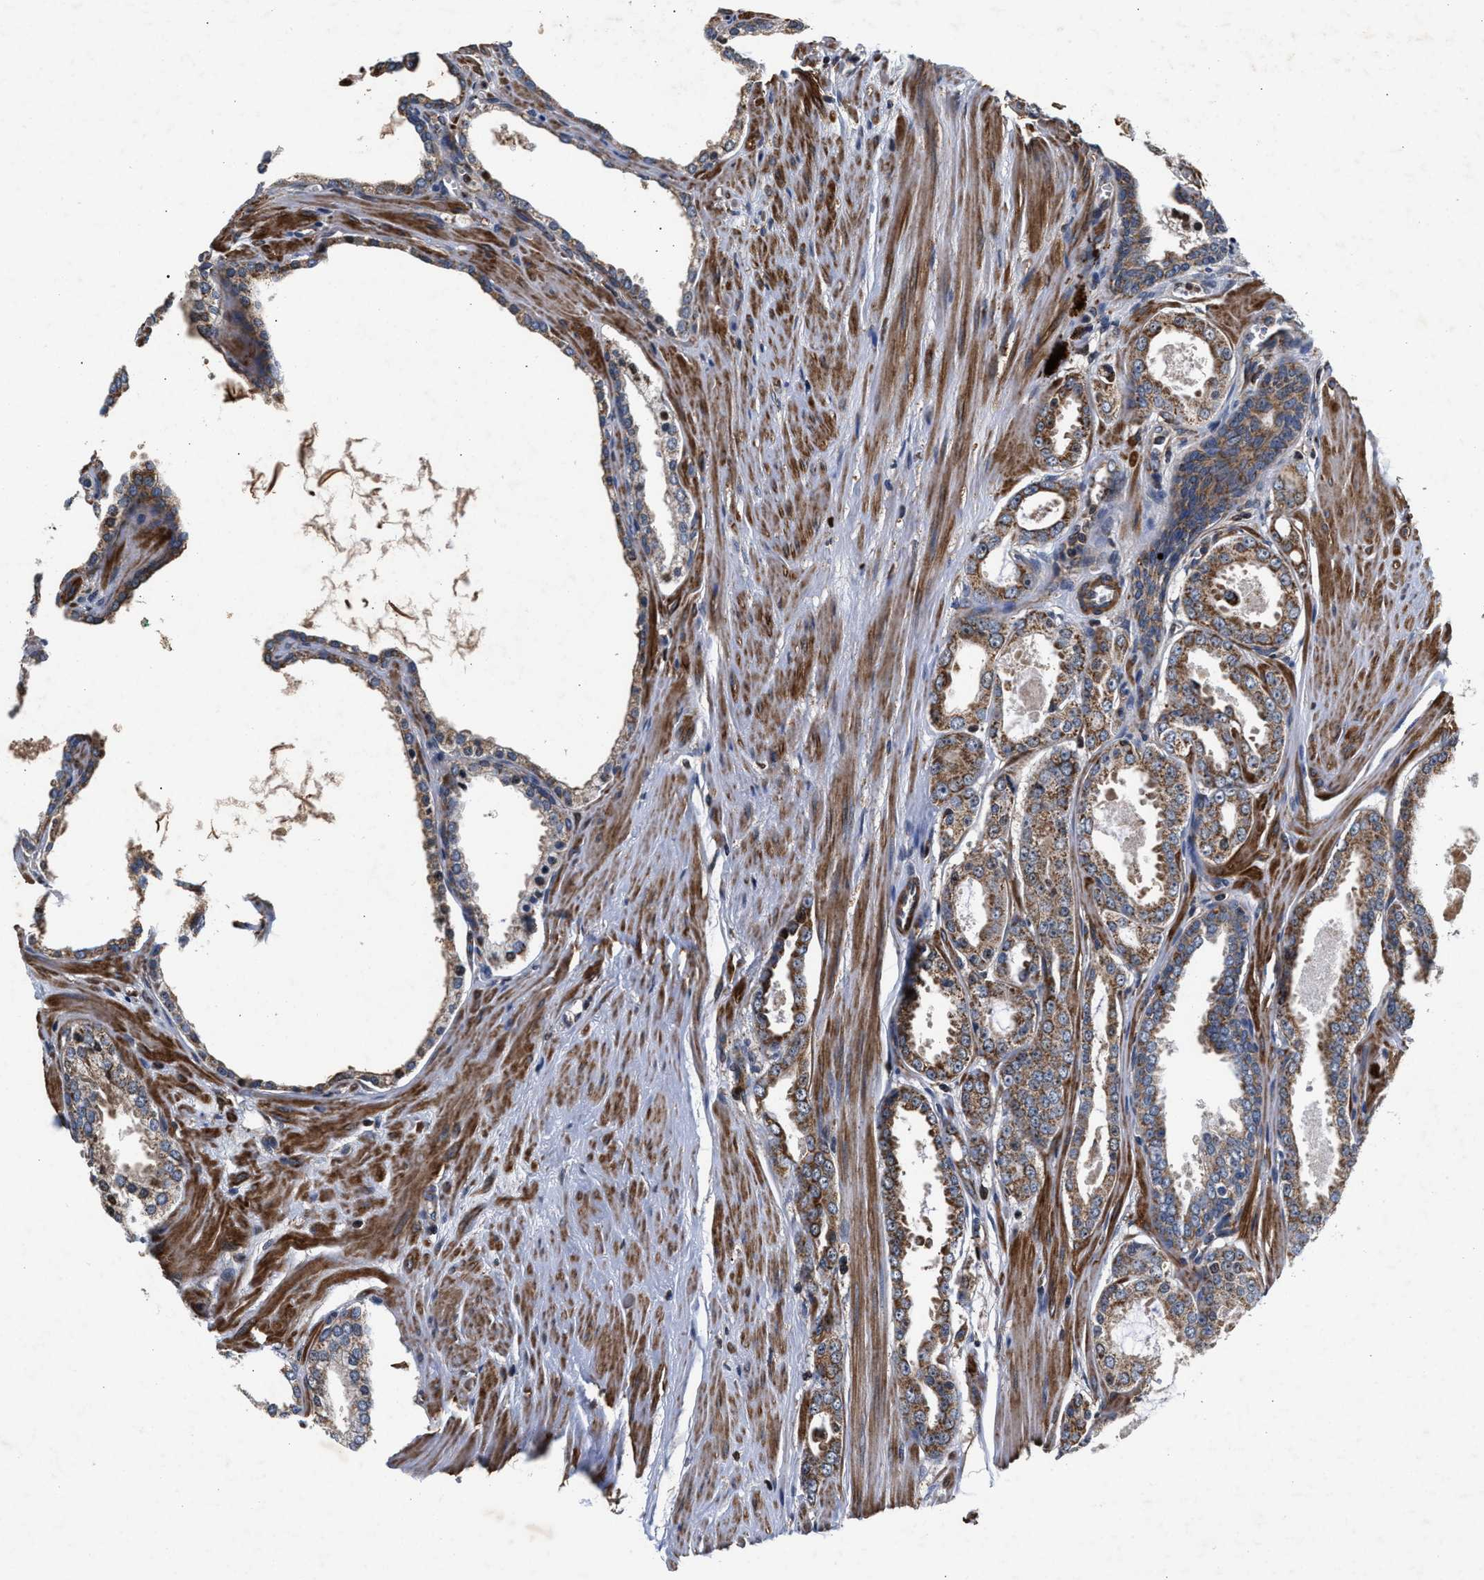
{"staining": {"intensity": "moderate", "quantity": ">75%", "location": "cytoplasmic/membranous"}, "tissue": "prostate cancer", "cell_type": "Tumor cells", "image_type": "cancer", "snomed": [{"axis": "morphology", "description": "Adenocarcinoma, Low grade"}, {"axis": "topography", "description": "Prostate"}], "caption": "Moderate cytoplasmic/membranous expression is identified in approximately >75% of tumor cells in prostate low-grade adenocarcinoma.", "gene": "SGK1", "patient": {"sex": "male", "age": 57}}